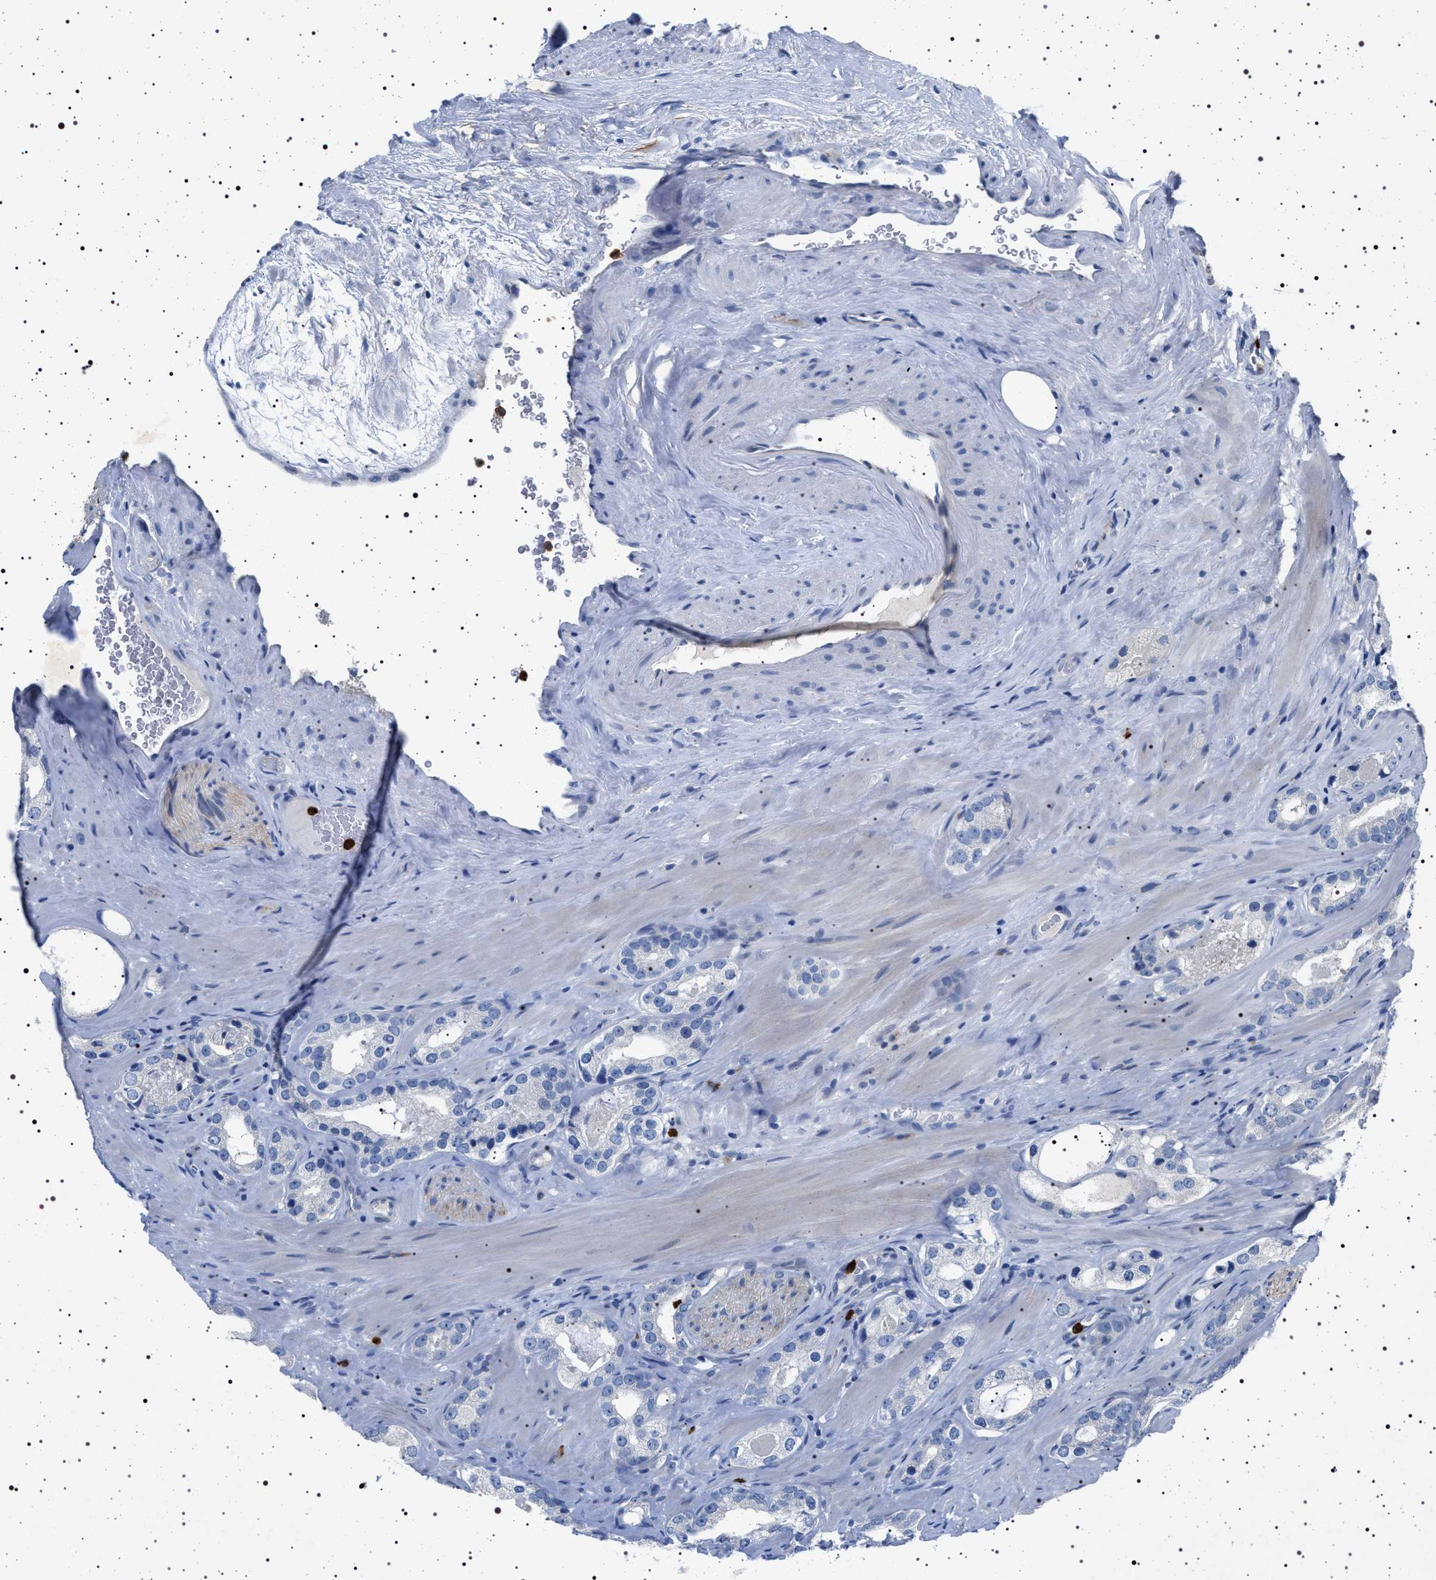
{"staining": {"intensity": "negative", "quantity": "none", "location": "none"}, "tissue": "prostate cancer", "cell_type": "Tumor cells", "image_type": "cancer", "snomed": [{"axis": "morphology", "description": "Adenocarcinoma, High grade"}, {"axis": "topography", "description": "Prostate"}], "caption": "Prostate high-grade adenocarcinoma was stained to show a protein in brown. There is no significant positivity in tumor cells.", "gene": "NAT9", "patient": {"sex": "male", "age": 63}}